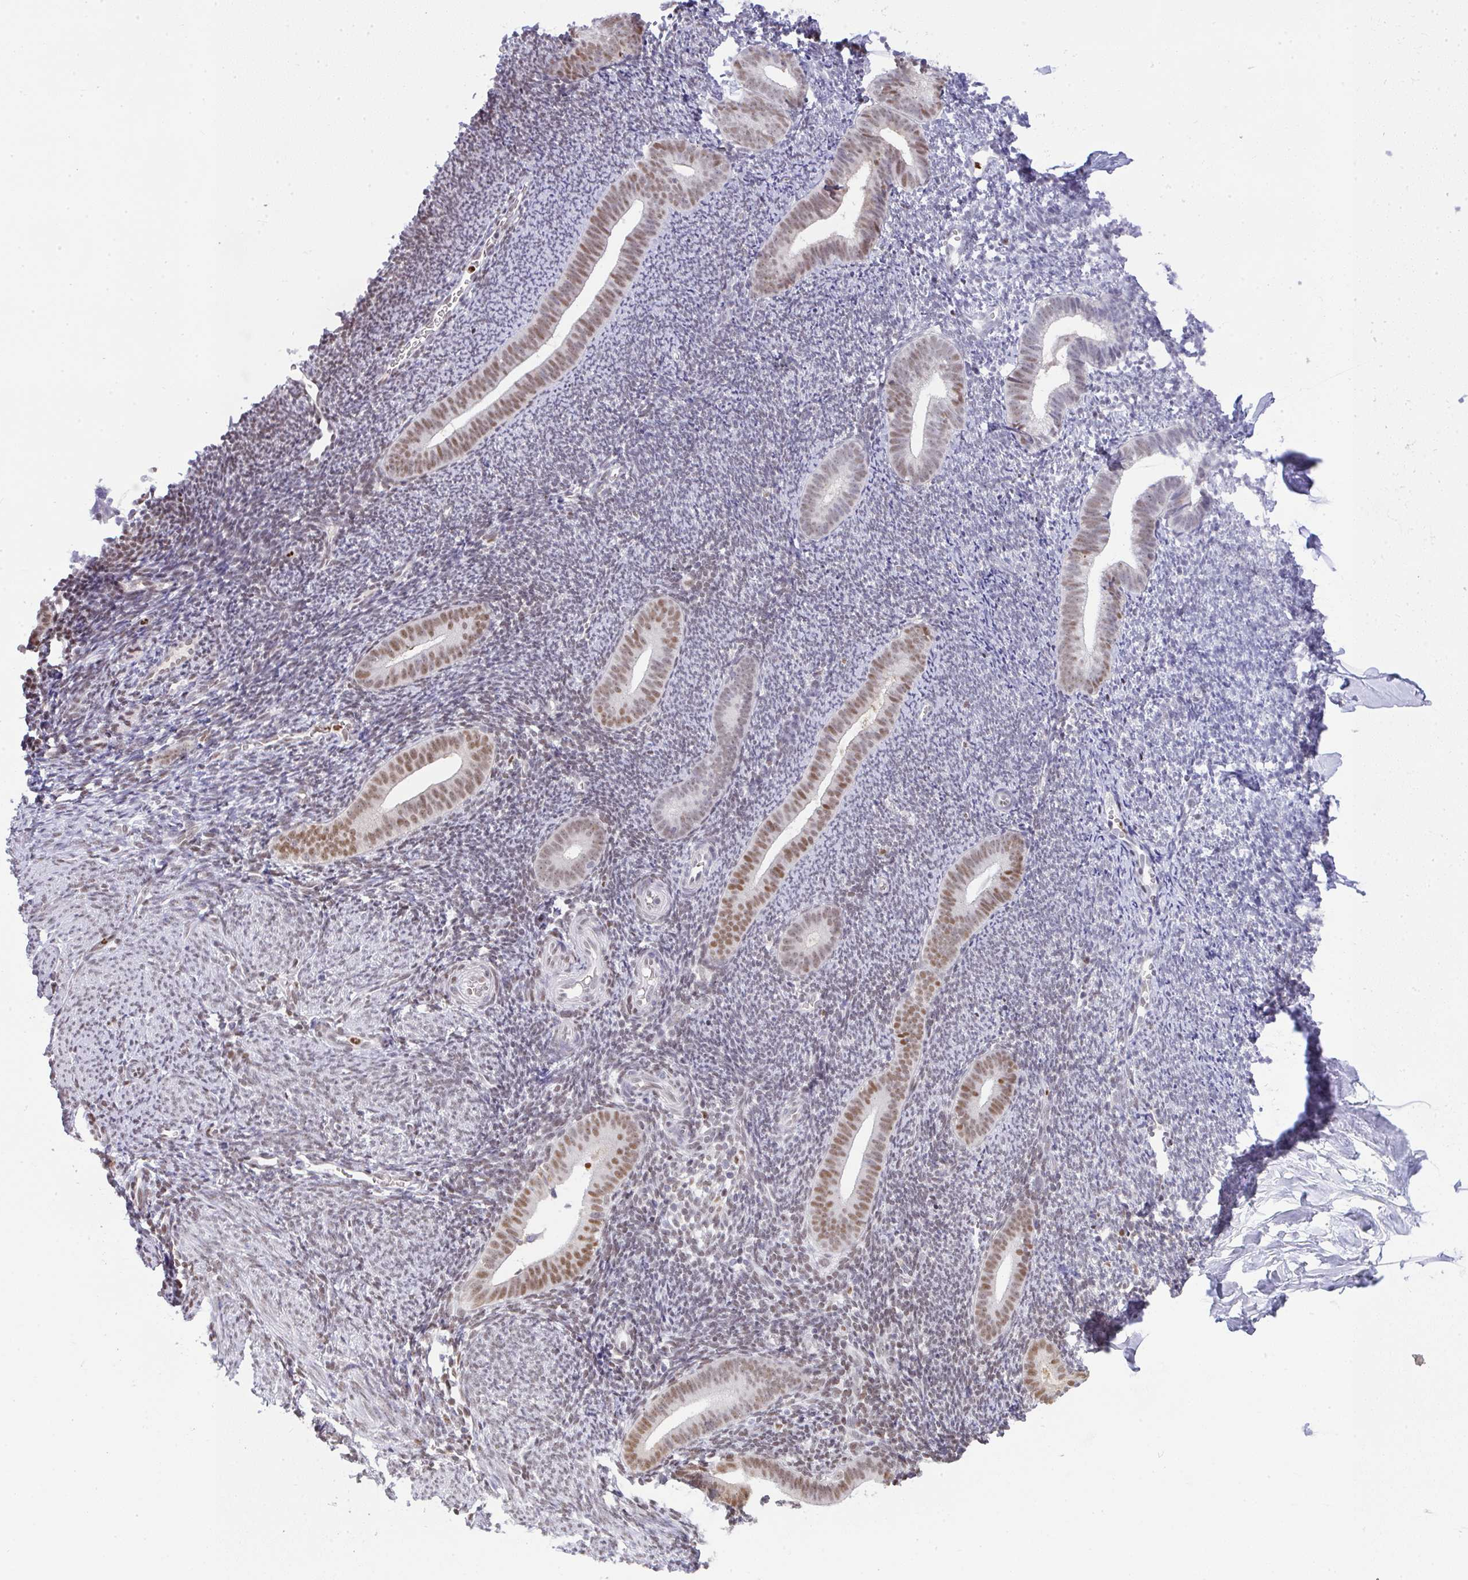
{"staining": {"intensity": "moderate", "quantity": "<25%", "location": "nuclear"}, "tissue": "endometrium", "cell_type": "Cells in endometrial stroma", "image_type": "normal", "snomed": [{"axis": "morphology", "description": "Normal tissue, NOS"}, {"axis": "topography", "description": "Endometrium"}], "caption": "Protein analysis of benign endometrium shows moderate nuclear positivity in approximately <25% of cells in endometrial stroma. The staining is performed using DAB (3,3'-diaminobenzidine) brown chromogen to label protein expression. The nuclei are counter-stained blue using hematoxylin.", "gene": "BBX", "patient": {"sex": "female", "age": 39}}